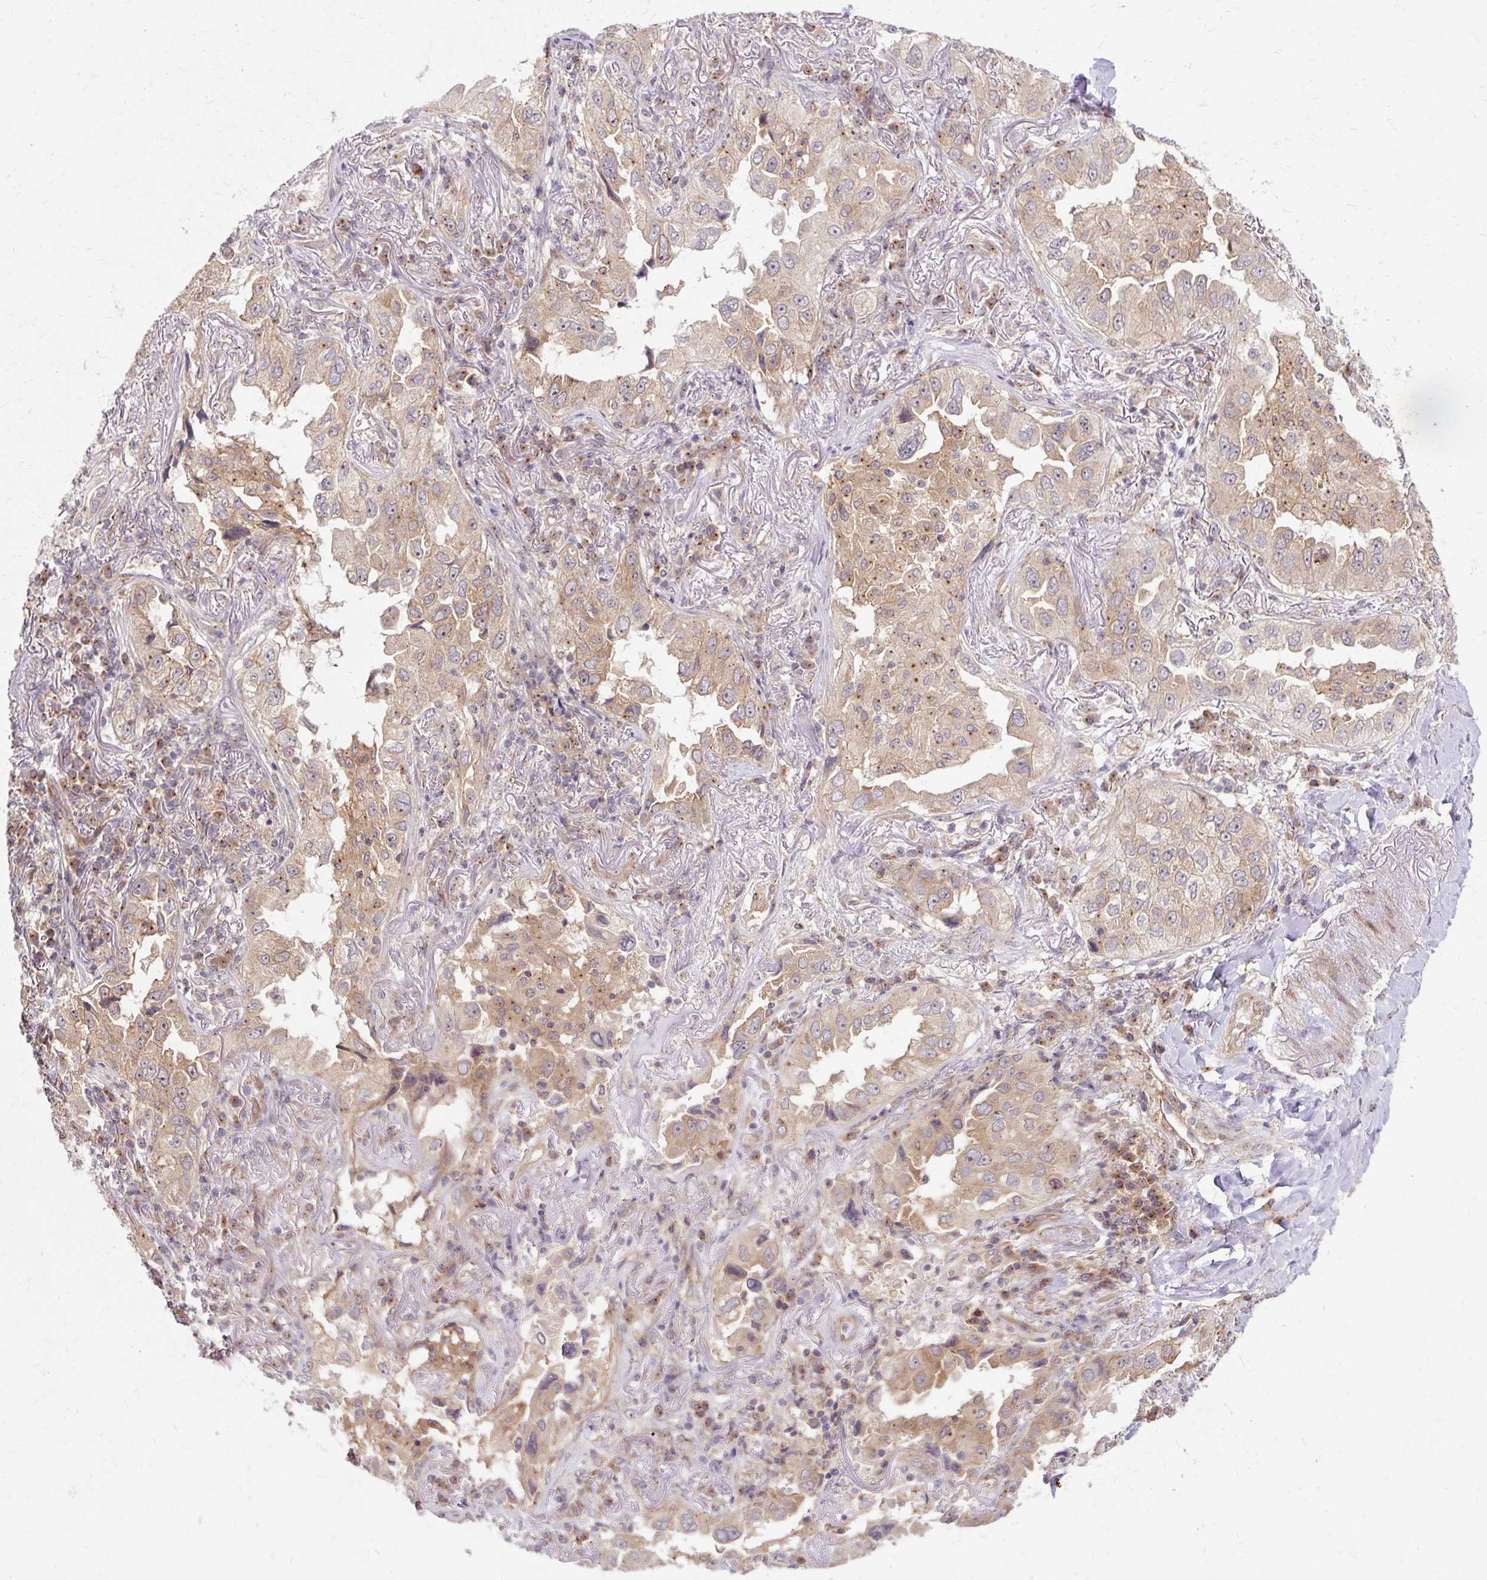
{"staining": {"intensity": "moderate", "quantity": ">75%", "location": "cytoplasmic/membranous"}, "tissue": "lung cancer", "cell_type": "Tumor cells", "image_type": "cancer", "snomed": [{"axis": "morphology", "description": "Adenocarcinoma, NOS"}, {"axis": "topography", "description": "Lung"}], "caption": "This histopathology image exhibits immunohistochemistry (IHC) staining of human adenocarcinoma (lung), with medium moderate cytoplasmic/membranous staining in about >75% of tumor cells.", "gene": "MZT2B", "patient": {"sex": "female", "age": 69}}